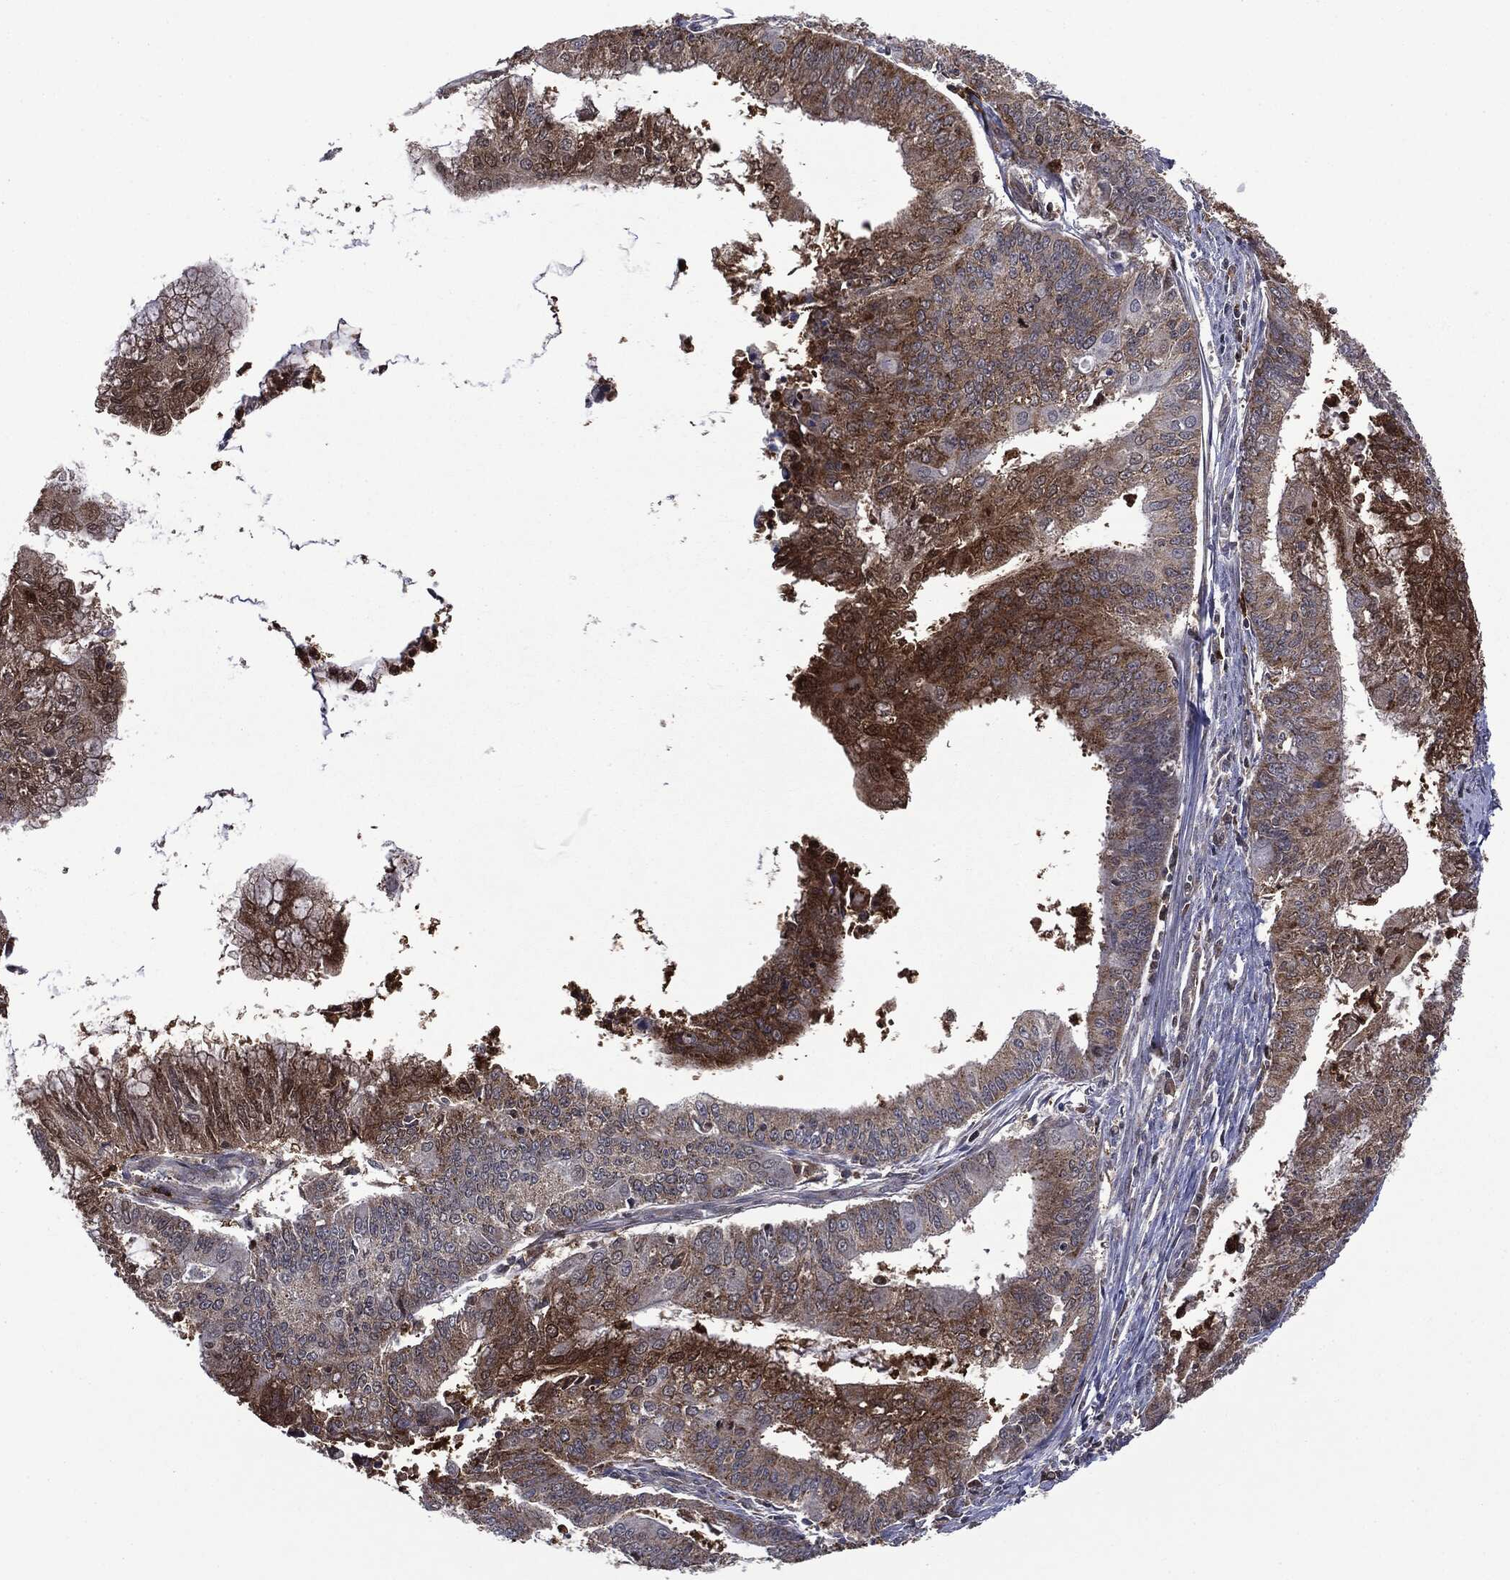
{"staining": {"intensity": "strong", "quantity": "<25%", "location": "cytoplasmic/membranous"}, "tissue": "endometrial cancer", "cell_type": "Tumor cells", "image_type": "cancer", "snomed": [{"axis": "morphology", "description": "Adenocarcinoma, NOS"}, {"axis": "topography", "description": "Endometrium"}], "caption": "Brown immunohistochemical staining in human adenocarcinoma (endometrial) demonstrates strong cytoplasmic/membranous expression in approximately <25% of tumor cells. The protein of interest is shown in brown color, while the nuclei are stained blue.", "gene": "GPI", "patient": {"sex": "female", "age": 61}}